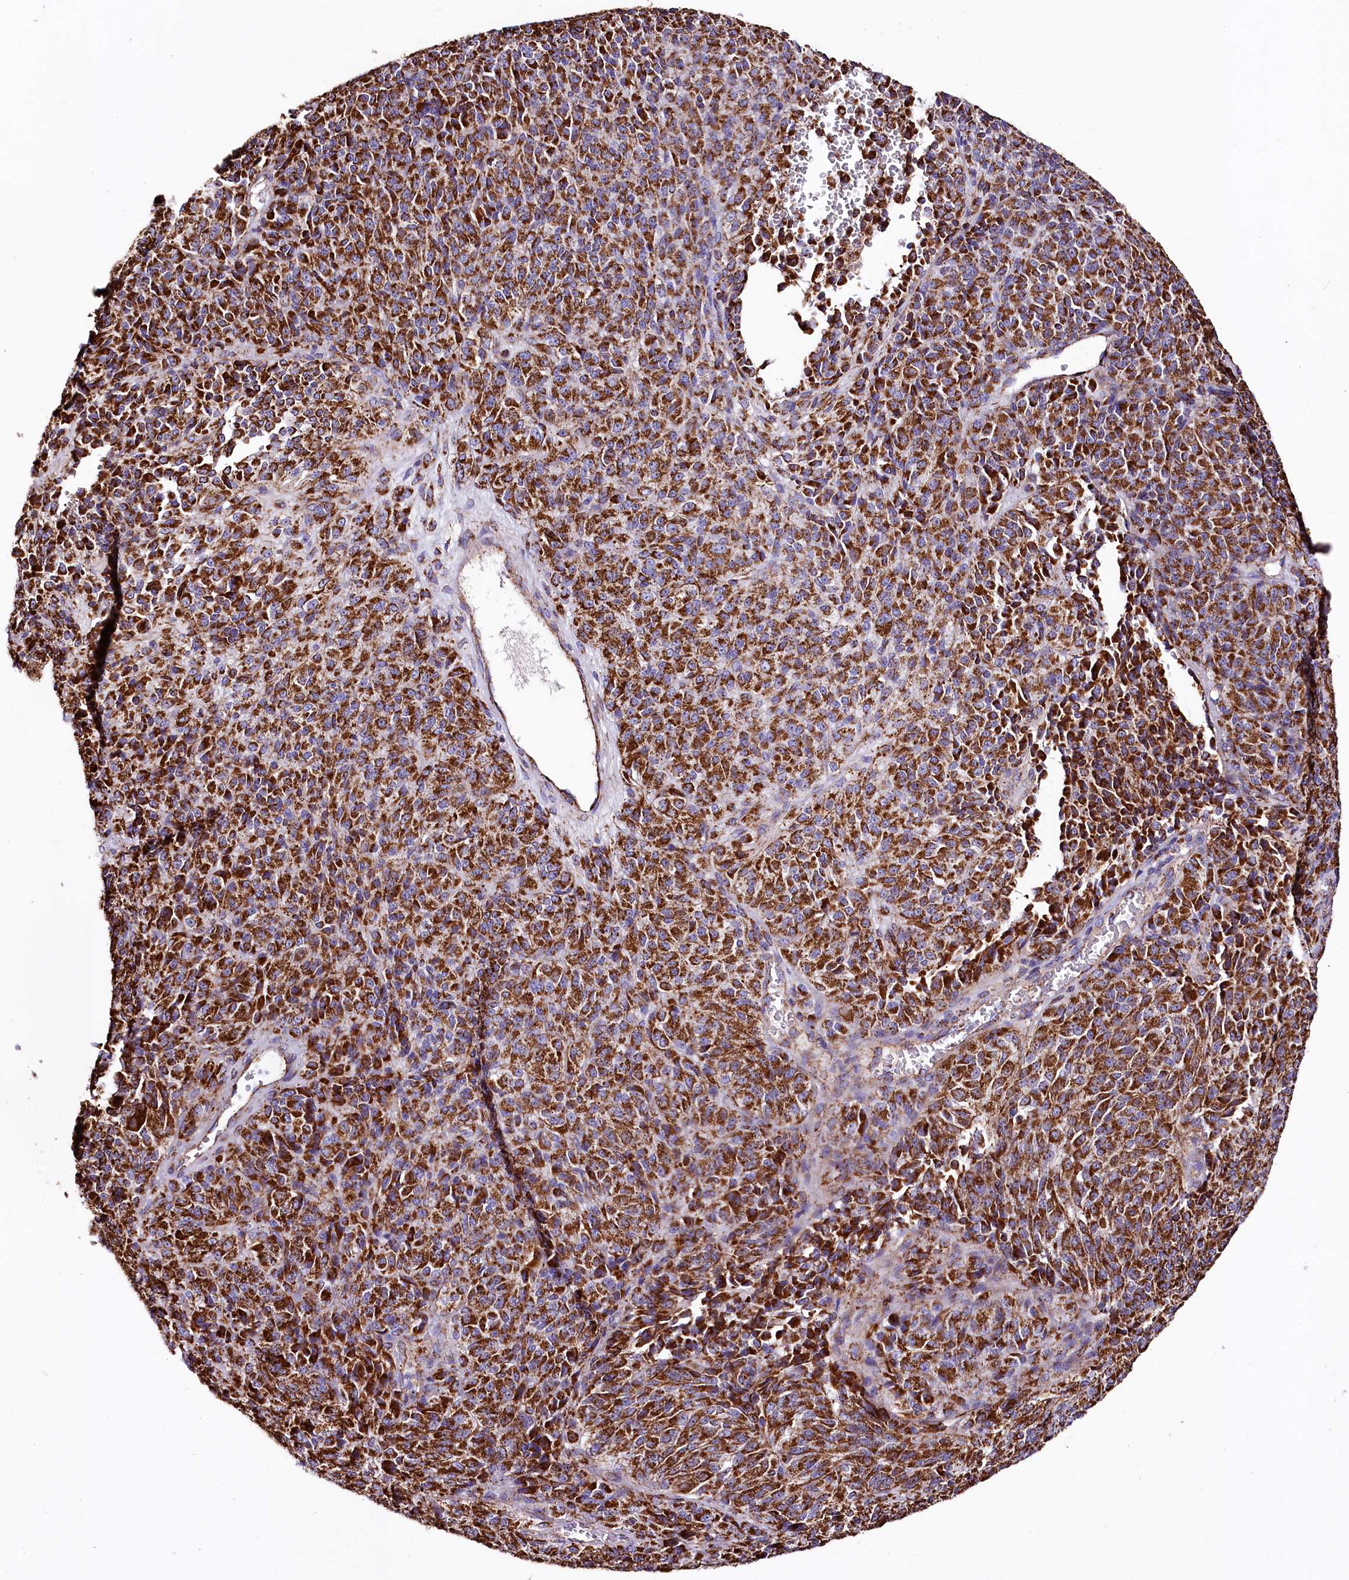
{"staining": {"intensity": "strong", "quantity": ">75%", "location": "cytoplasmic/membranous"}, "tissue": "melanoma", "cell_type": "Tumor cells", "image_type": "cancer", "snomed": [{"axis": "morphology", "description": "Malignant melanoma, Metastatic site"}, {"axis": "topography", "description": "Brain"}], "caption": "IHC photomicrograph of melanoma stained for a protein (brown), which displays high levels of strong cytoplasmic/membranous expression in approximately >75% of tumor cells.", "gene": "APLP2", "patient": {"sex": "female", "age": 56}}